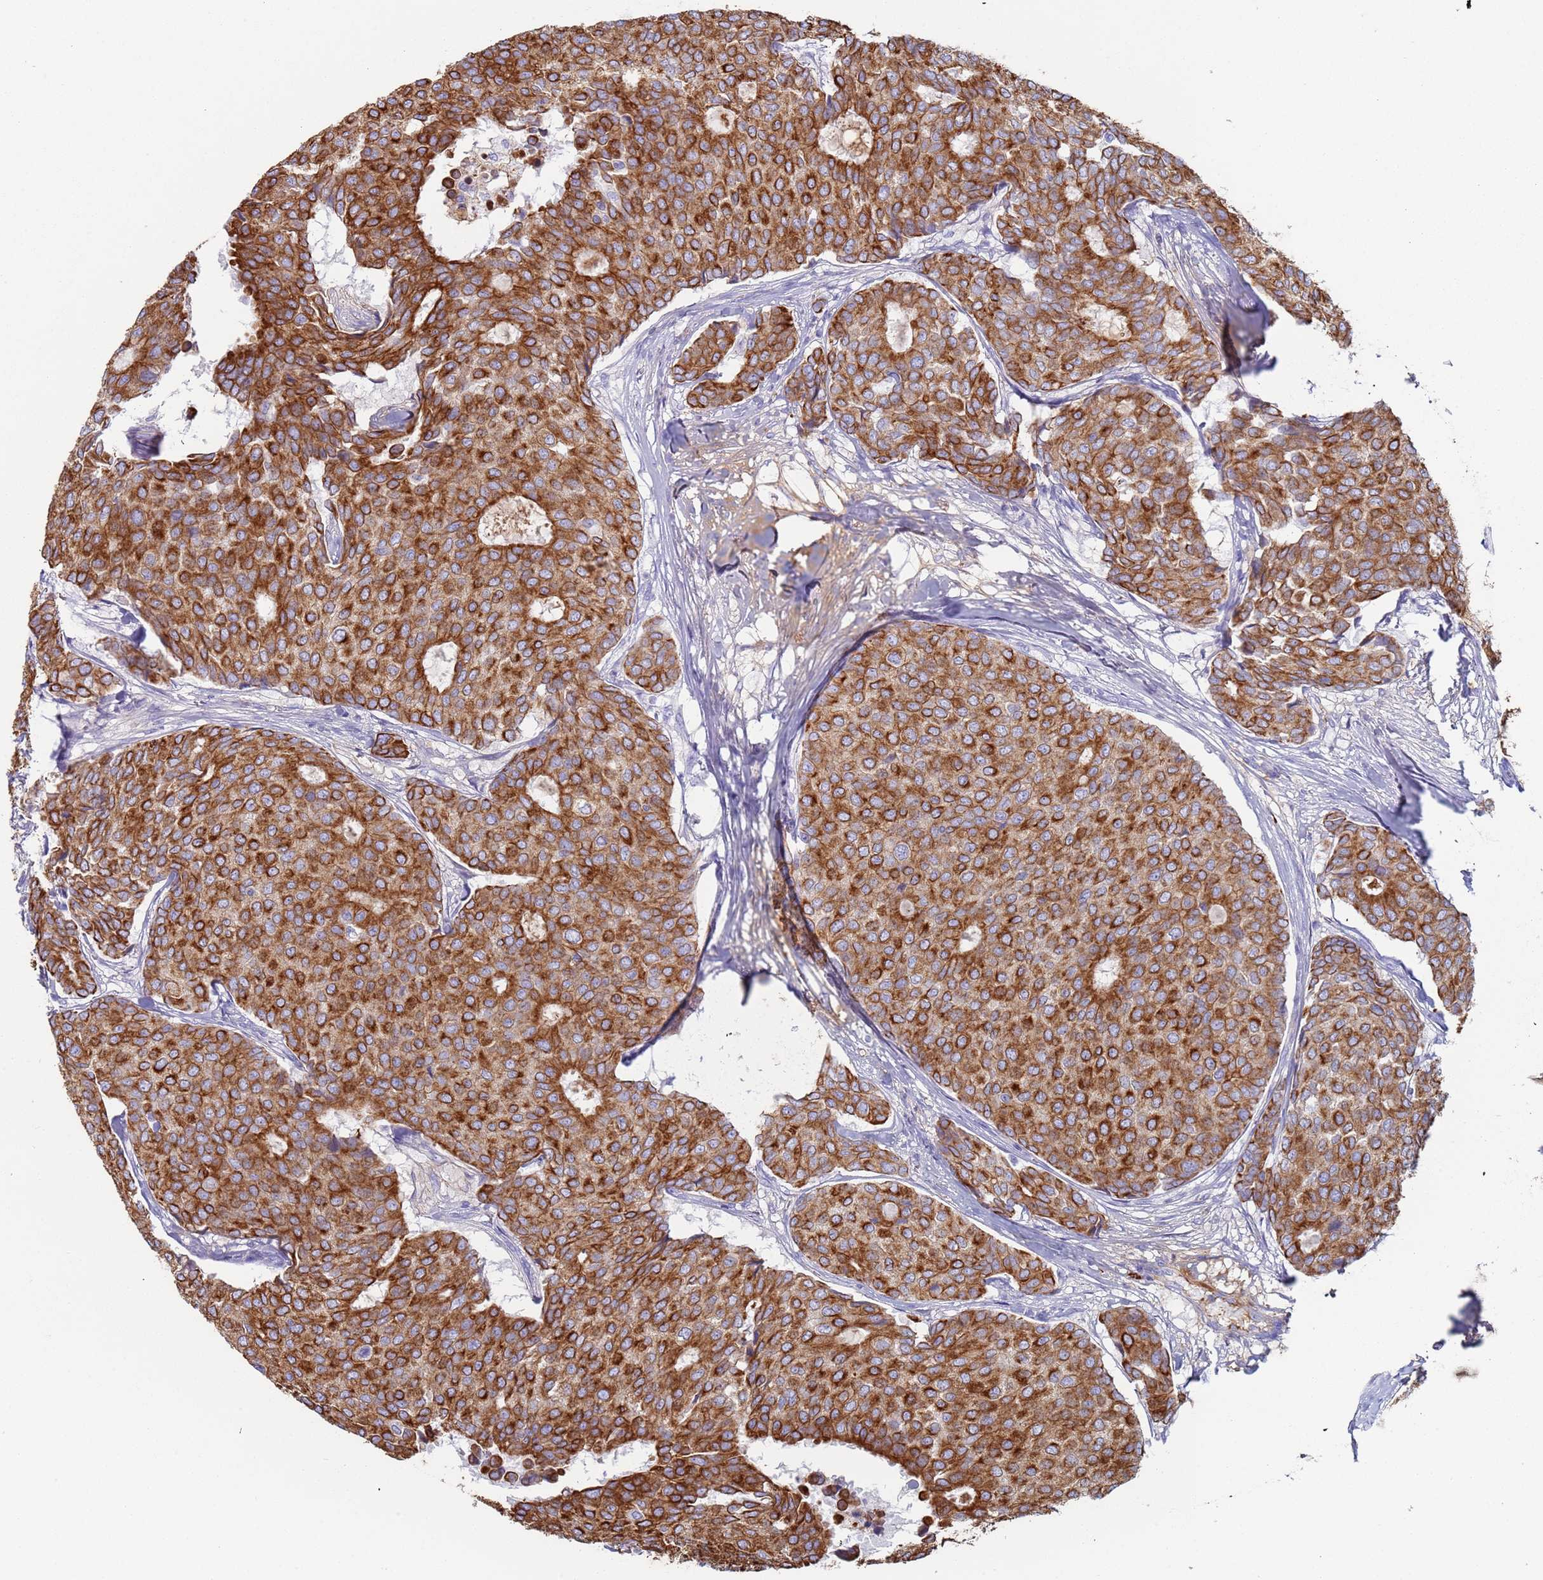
{"staining": {"intensity": "strong", "quantity": ">75%", "location": "cytoplasmic/membranous"}, "tissue": "breast cancer", "cell_type": "Tumor cells", "image_type": "cancer", "snomed": [{"axis": "morphology", "description": "Duct carcinoma"}, {"axis": "topography", "description": "Breast"}], "caption": "Protein expression analysis of human breast invasive ductal carcinoma reveals strong cytoplasmic/membranous expression in about >75% of tumor cells. (Brightfield microscopy of DAB IHC at high magnification).", "gene": "CYSLTR2", "patient": {"sex": "female", "age": 75}}